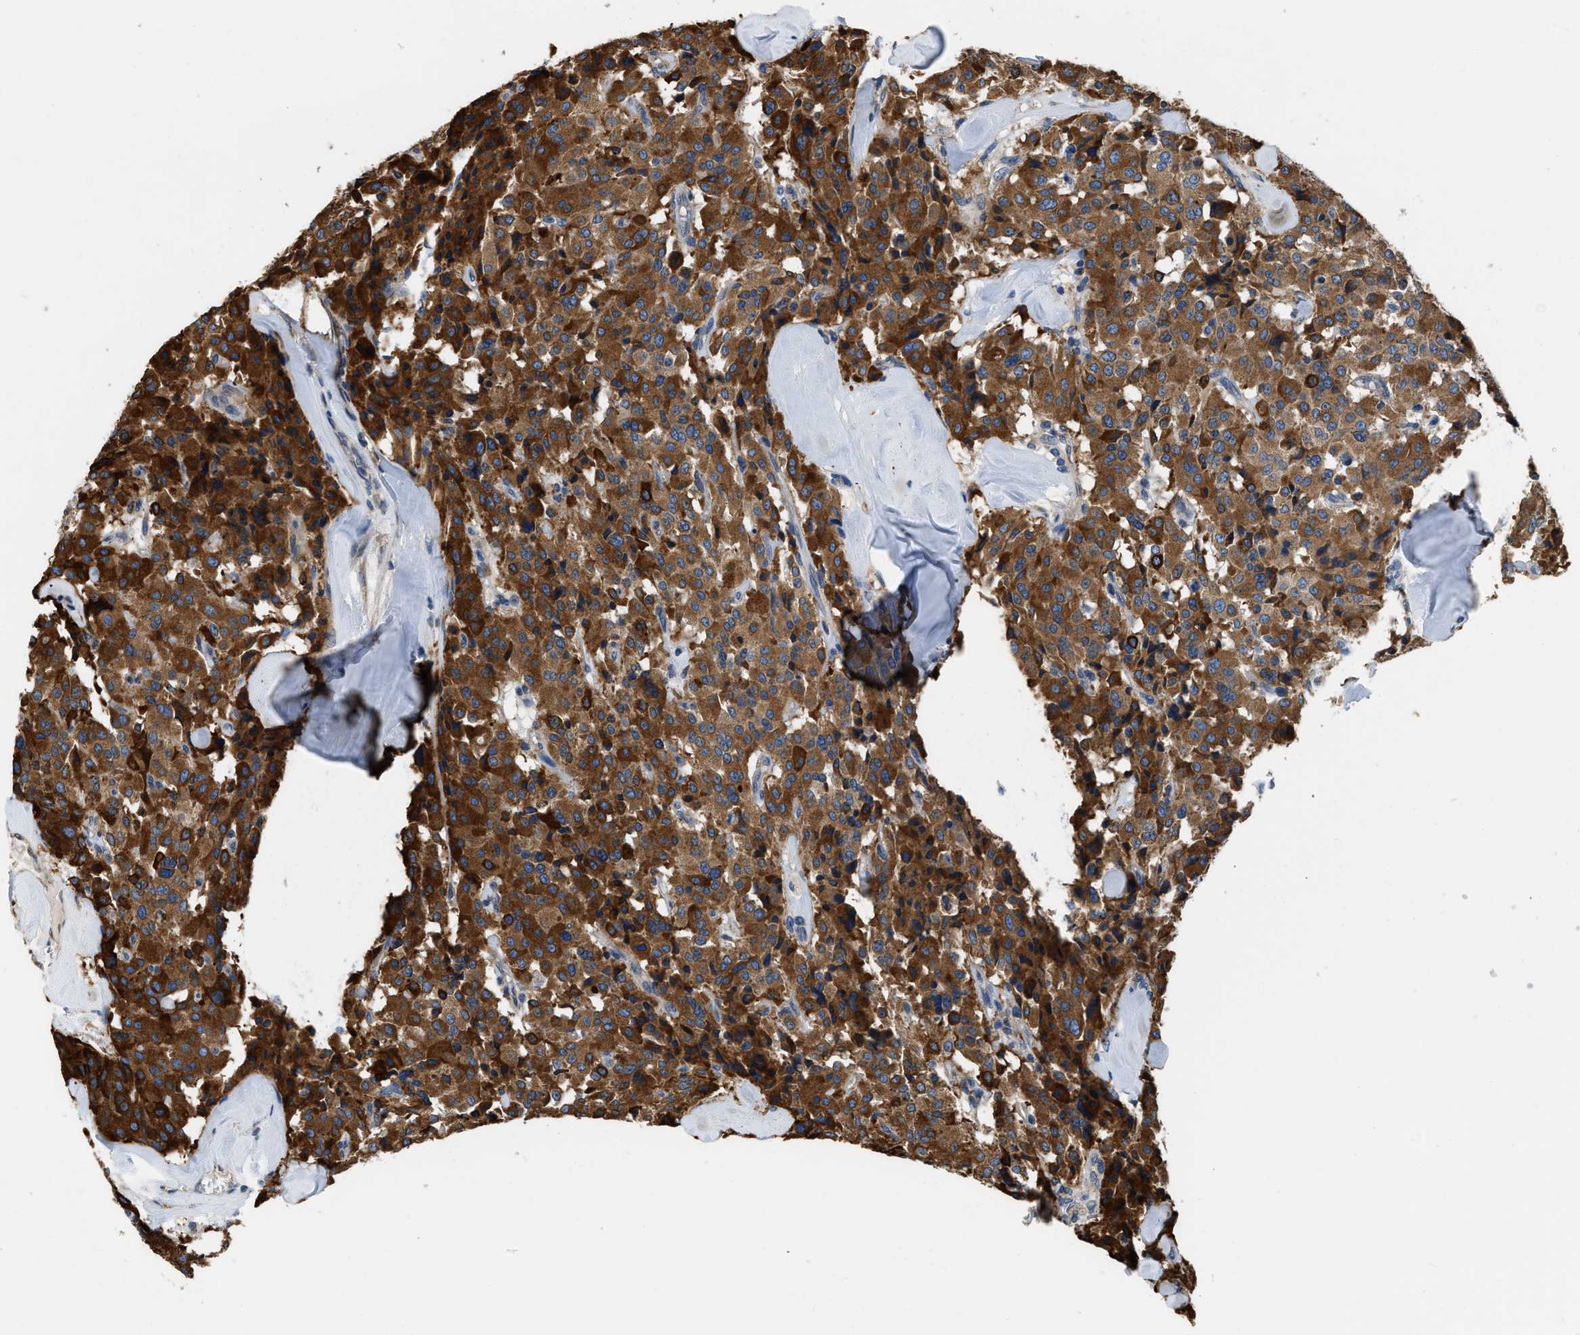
{"staining": {"intensity": "strong", "quantity": ">75%", "location": "cytoplasmic/membranous"}, "tissue": "carcinoid", "cell_type": "Tumor cells", "image_type": "cancer", "snomed": [{"axis": "morphology", "description": "Carcinoid, malignant, NOS"}, {"axis": "topography", "description": "Lung"}], "caption": "Strong cytoplasmic/membranous positivity is seen in about >75% of tumor cells in carcinoid. (IHC, brightfield microscopy, high magnification).", "gene": "ARL6IP5", "patient": {"sex": "male", "age": 30}}